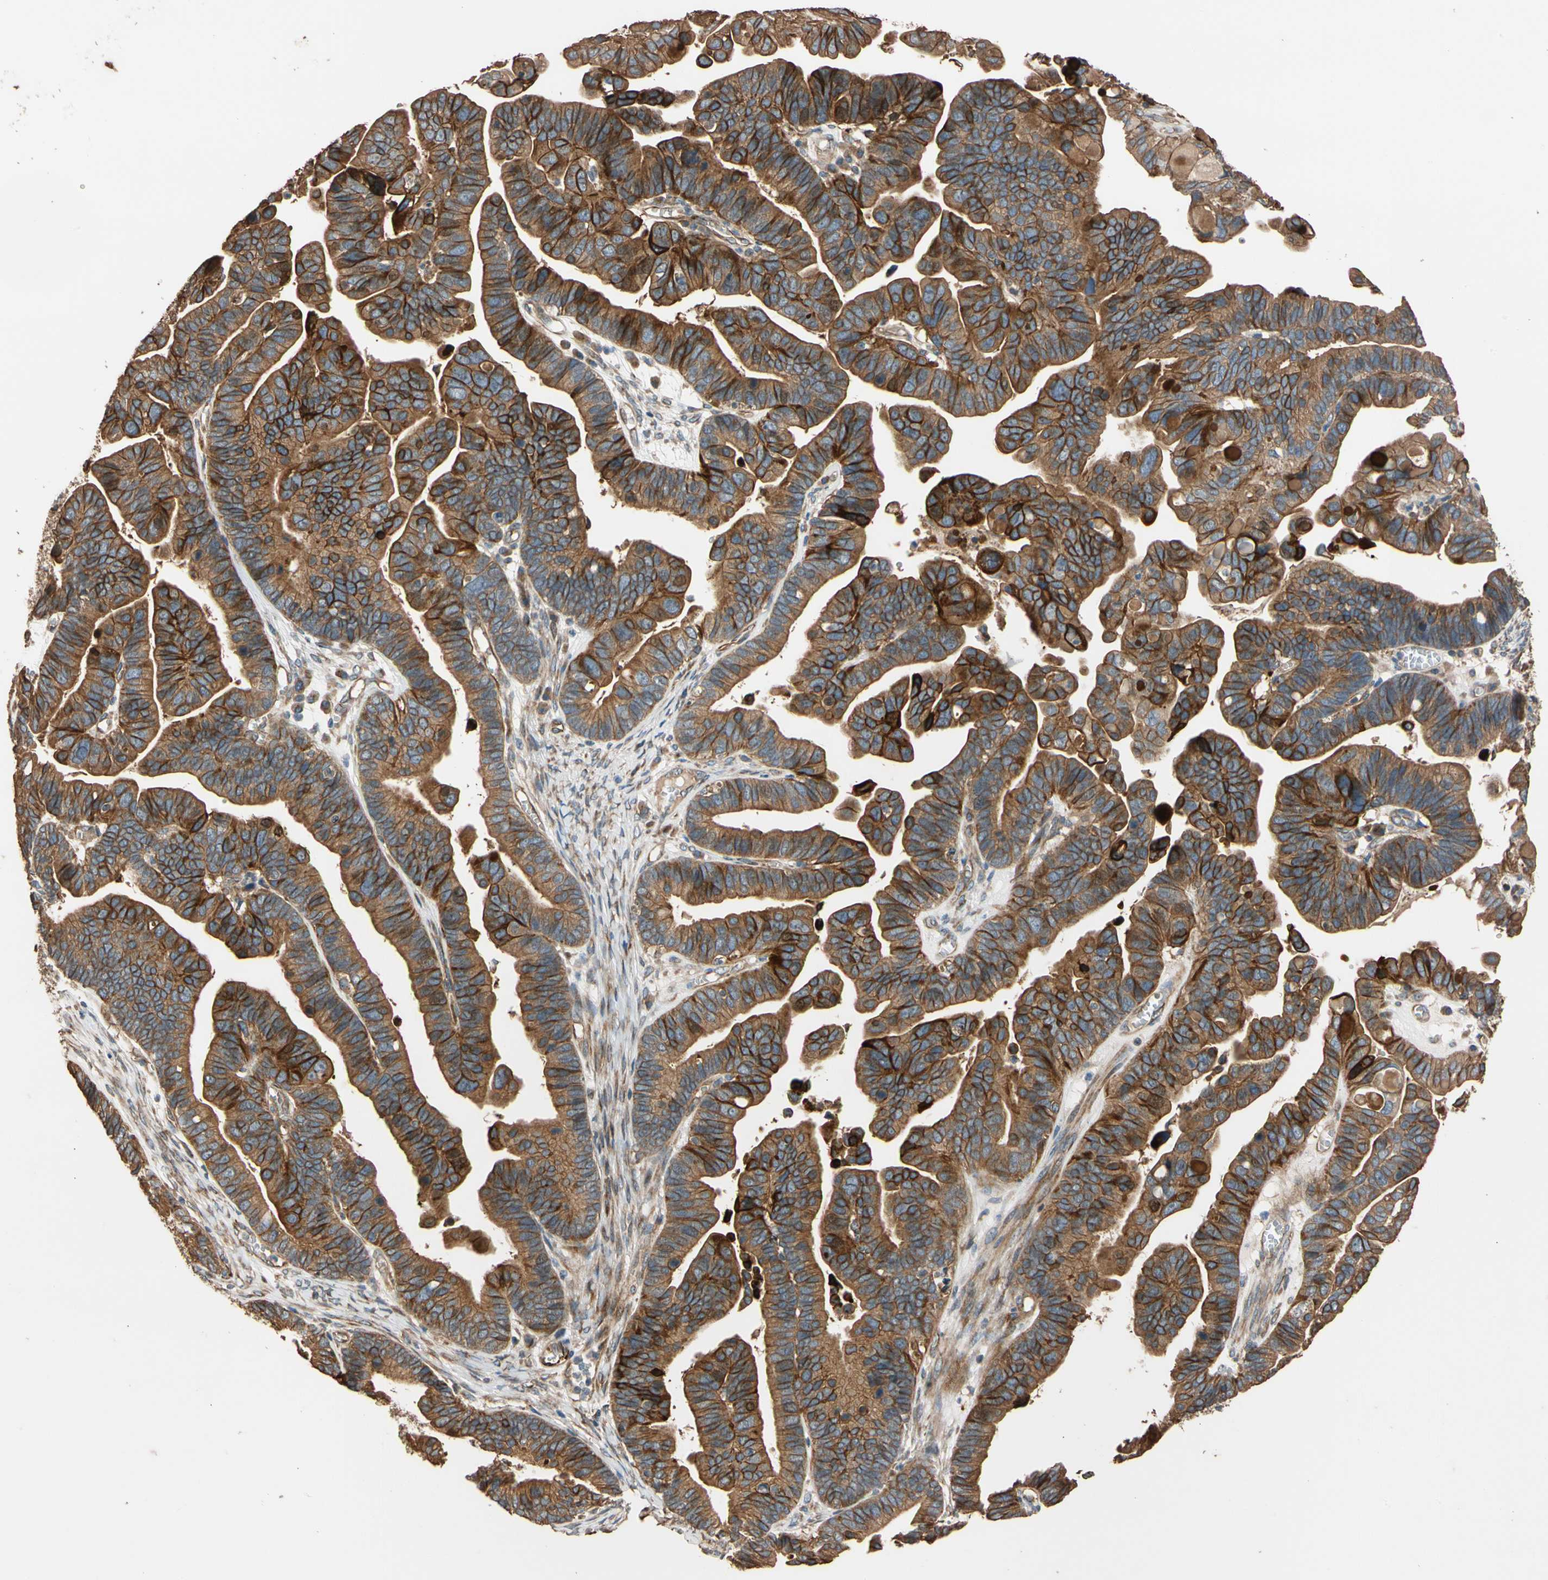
{"staining": {"intensity": "strong", "quantity": ">75%", "location": "cytoplasmic/membranous"}, "tissue": "ovarian cancer", "cell_type": "Tumor cells", "image_type": "cancer", "snomed": [{"axis": "morphology", "description": "Cystadenocarcinoma, serous, NOS"}, {"axis": "topography", "description": "Ovary"}], "caption": "Protein expression analysis of ovarian cancer (serous cystadenocarcinoma) displays strong cytoplasmic/membranous staining in approximately >75% of tumor cells. The staining was performed using DAB (3,3'-diaminobenzidine), with brown indicating positive protein expression. Nuclei are stained blue with hematoxylin.", "gene": "MGRN1", "patient": {"sex": "female", "age": 56}}